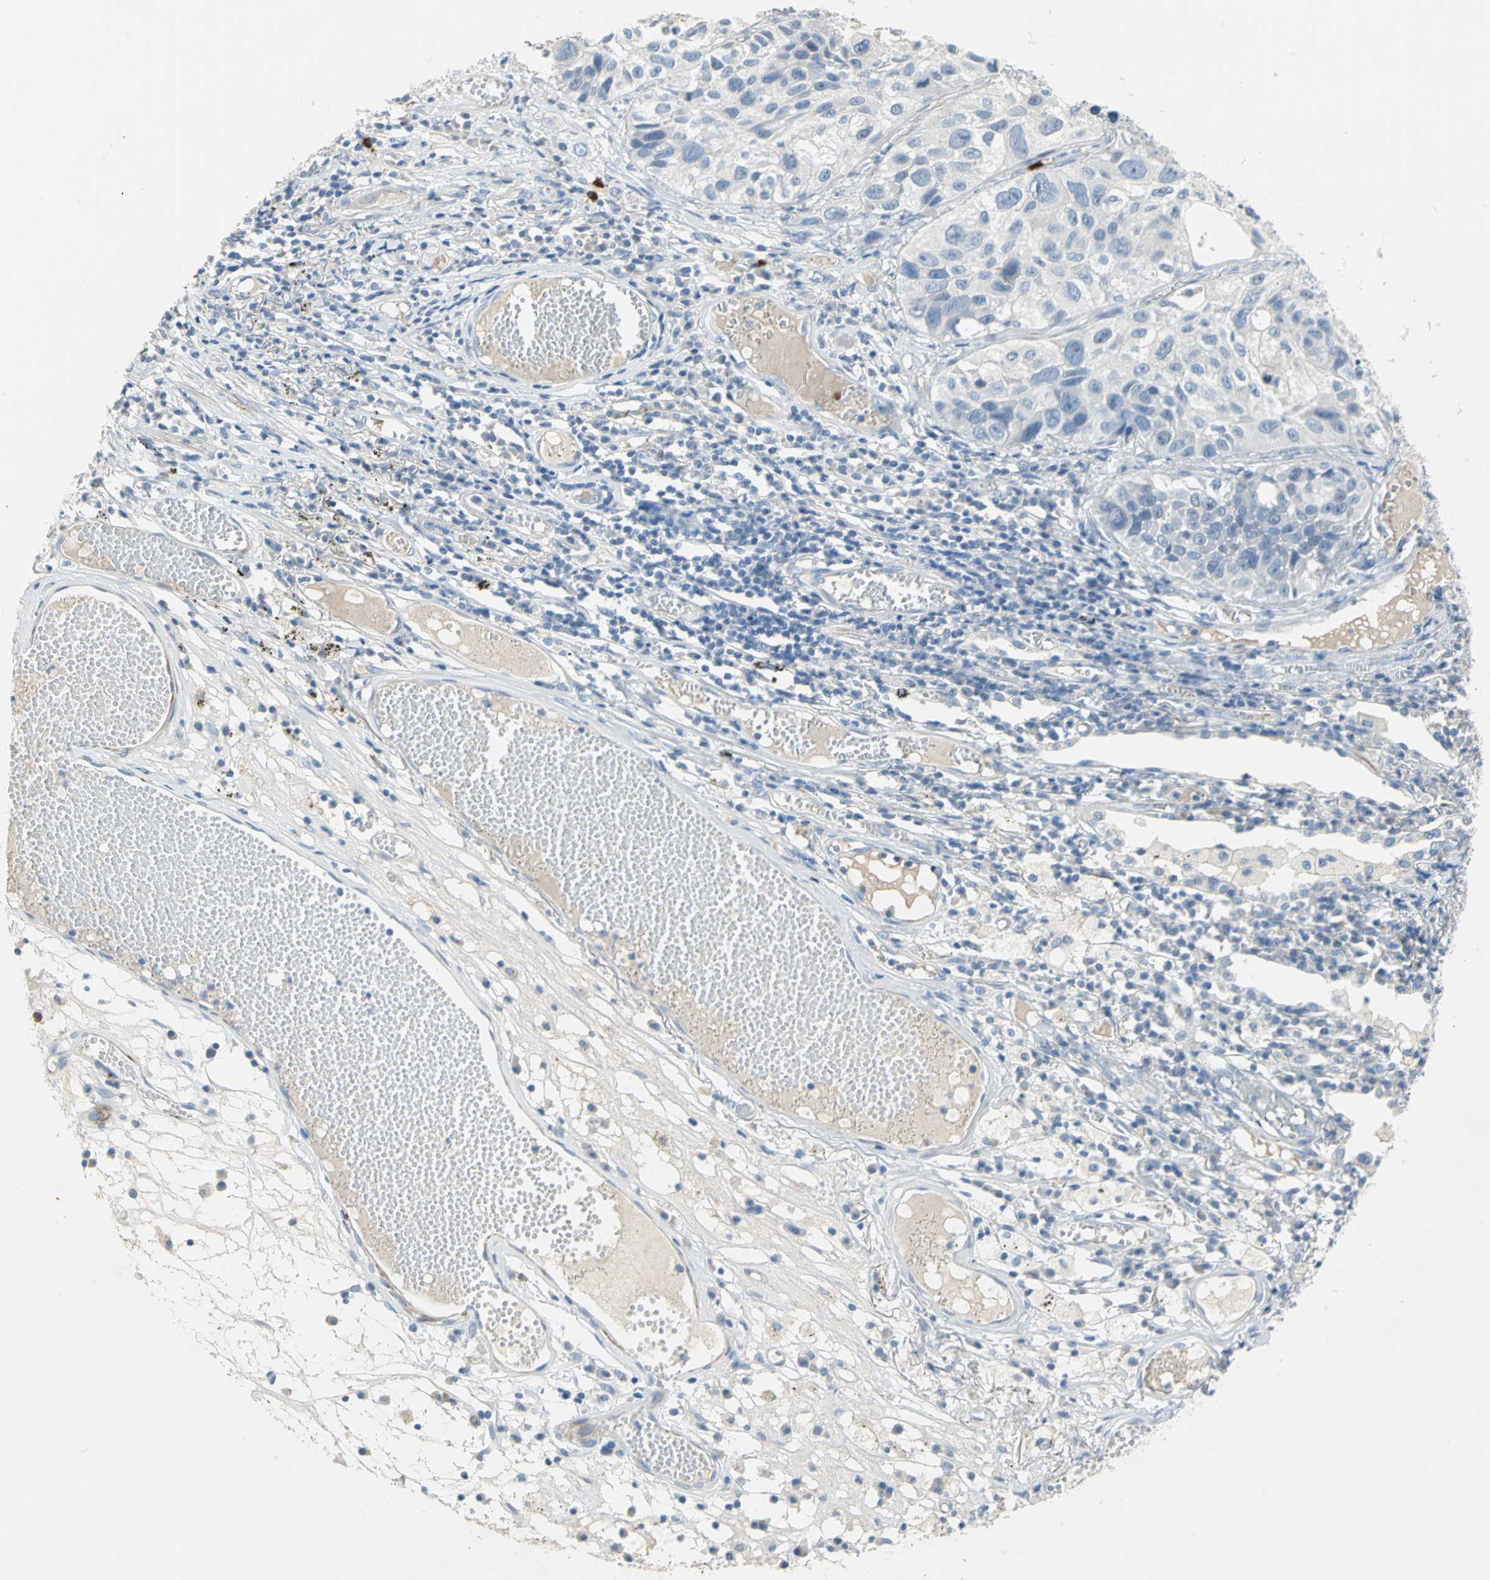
{"staining": {"intensity": "negative", "quantity": "none", "location": "none"}, "tissue": "lung cancer", "cell_type": "Tumor cells", "image_type": "cancer", "snomed": [{"axis": "morphology", "description": "Squamous cell carcinoma, NOS"}, {"axis": "topography", "description": "Lung"}], "caption": "High power microscopy image of an immunohistochemistry photomicrograph of lung cancer (squamous cell carcinoma), revealing no significant staining in tumor cells.", "gene": "ALOX15", "patient": {"sex": "male", "age": 71}}